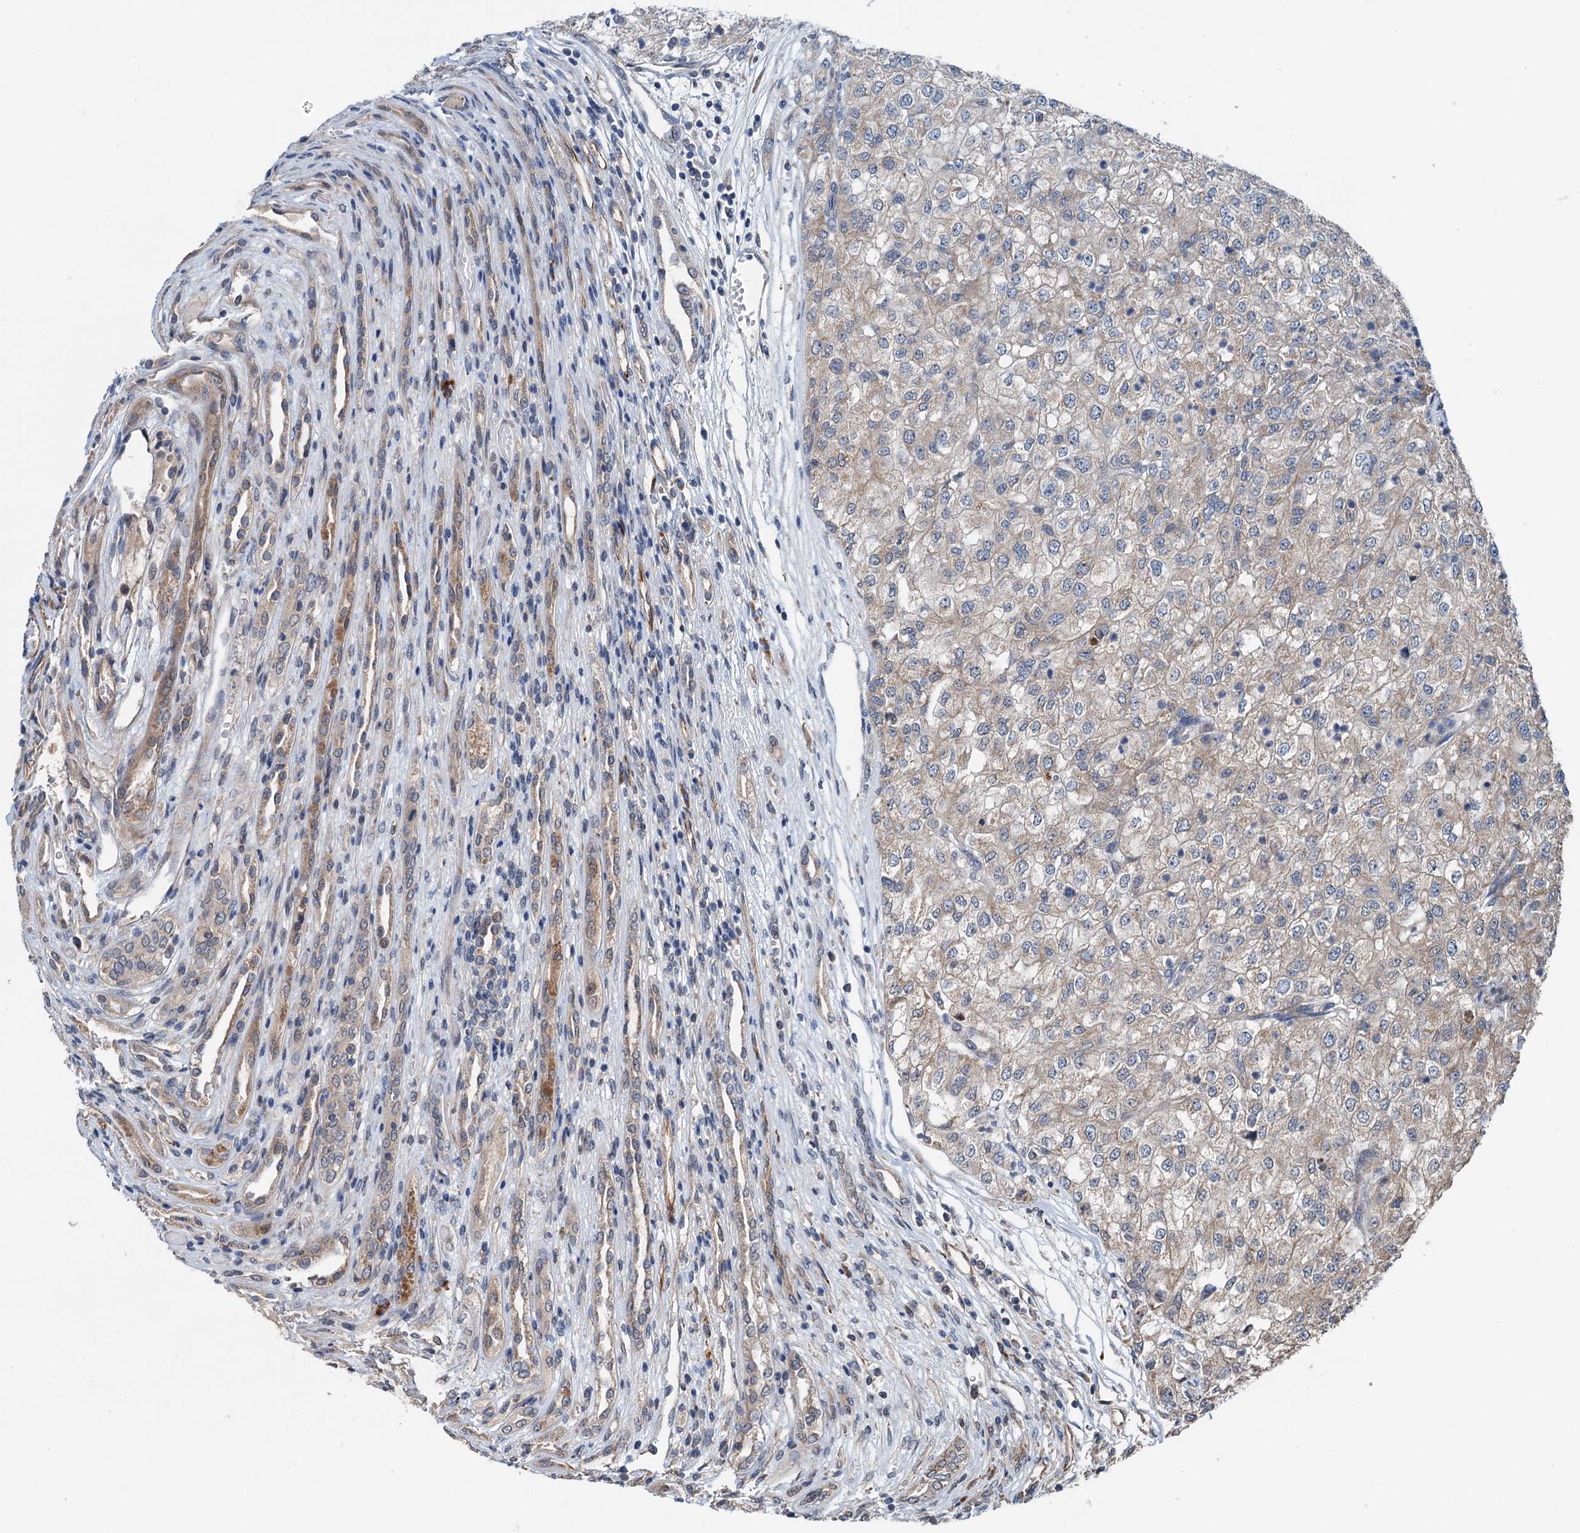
{"staining": {"intensity": "weak", "quantity": ">75%", "location": "cytoplasmic/membranous"}, "tissue": "renal cancer", "cell_type": "Tumor cells", "image_type": "cancer", "snomed": [{"axis": "morphology", "description": "Adenocarcinoma, NOS"}, {"axis": "topography", "description": "Kidney"}], "caption": "A brown stain labels weak cytoplasmic/membranous staining of a protein in renal cancer tumor cells.", "gene": "ELAC1", "patient": {"sex": "female", "age": 54}}